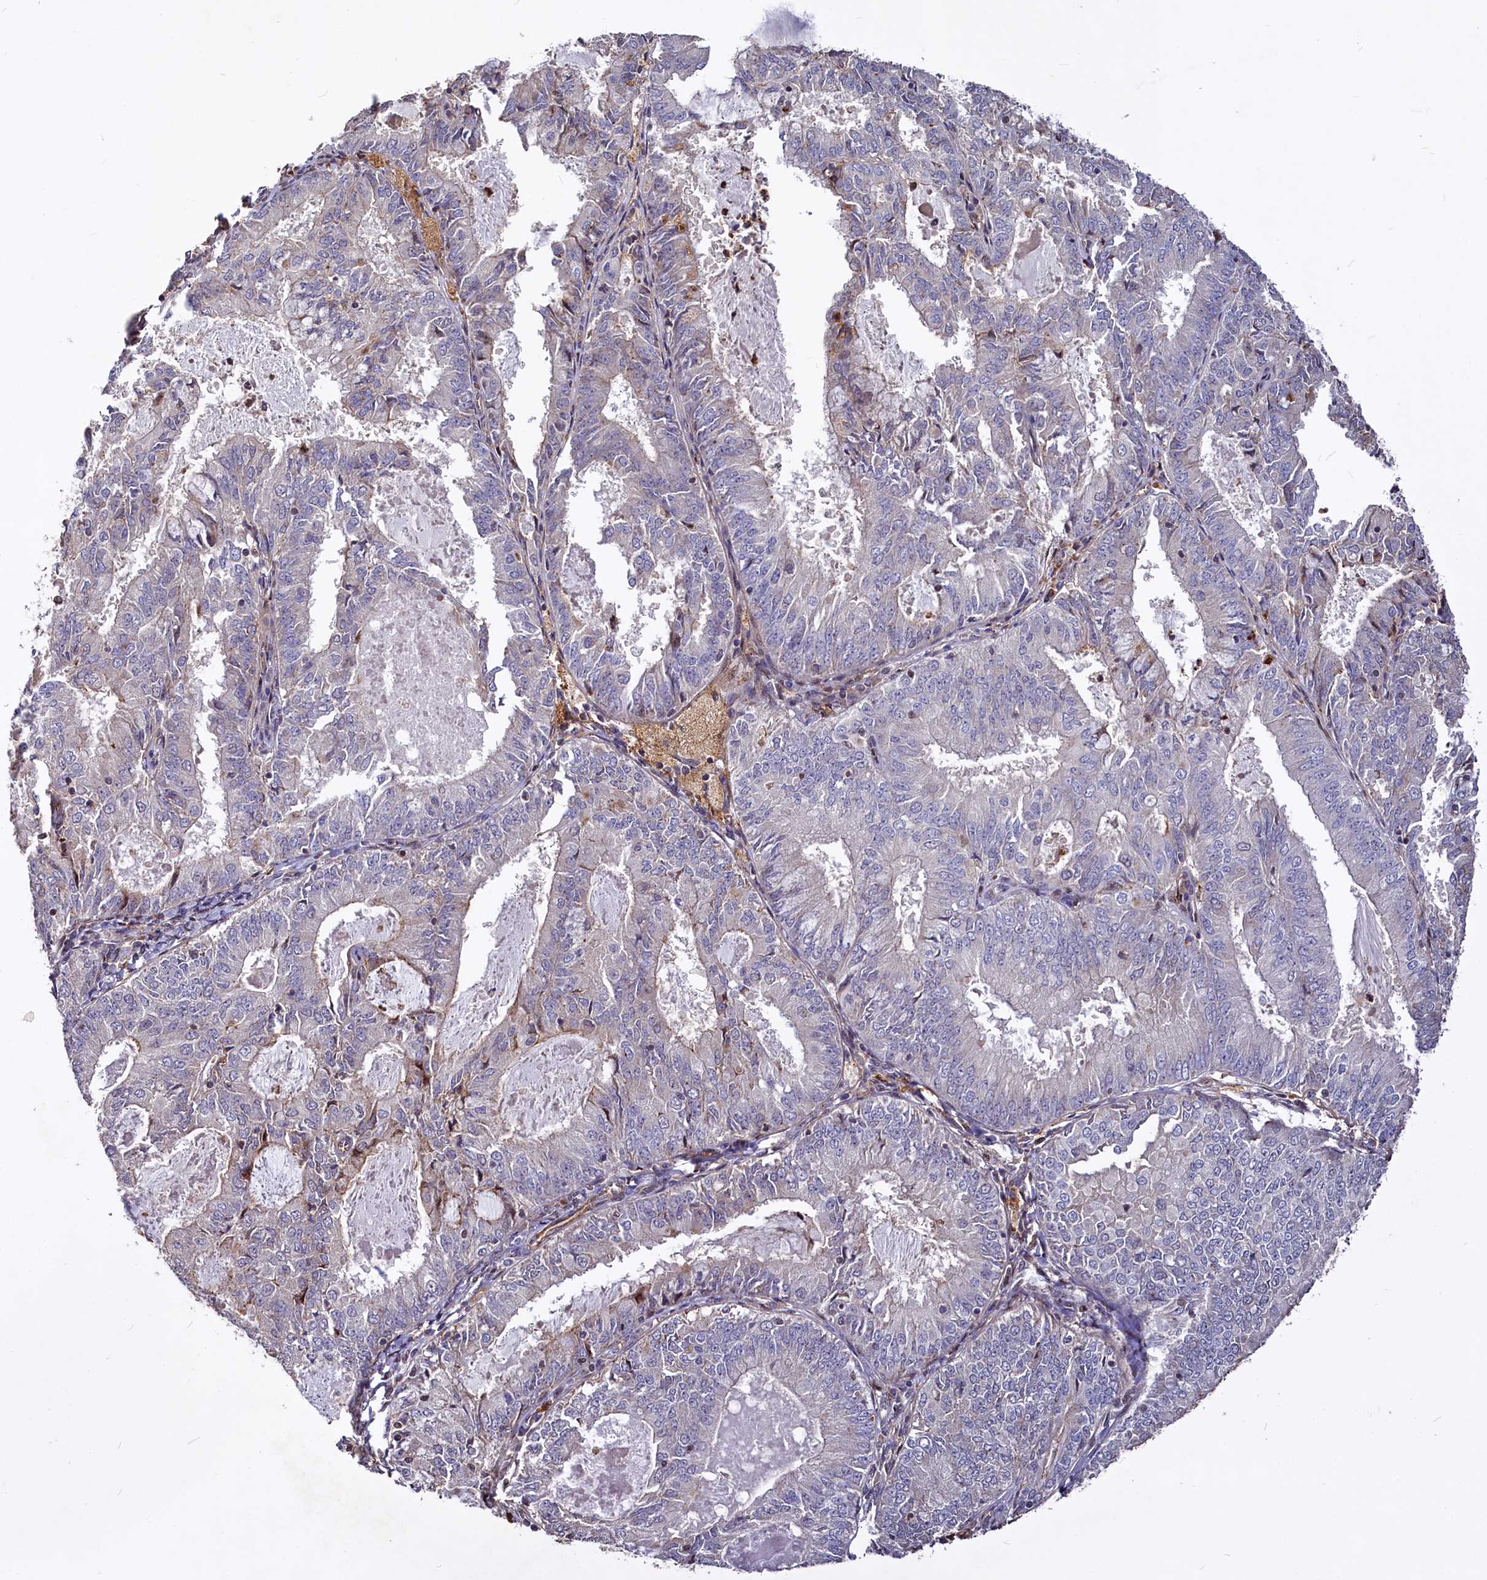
{"staining": {"intensity": "negative", "quantity": "none", "location": "none"}, "tissue": "endometrial cancer", "cell_type": "Tumor cells", "image_type": "cancer", "snomed": [{"axis": "morphology", "description": "Adenocarcinoma, NOS"}, {"axis": "topography", "description": "Endometrium"}], "caption": "Immunohistochemical staining of endometrial adenocarcinoma shows no significant expression in tumor cells. (Brightfield microscopy of DAB (3,3'-diaminobenzidine) IHC at high magnification).", "gene": "ATG101", "patient": {"sex": "female", "age": 57}}